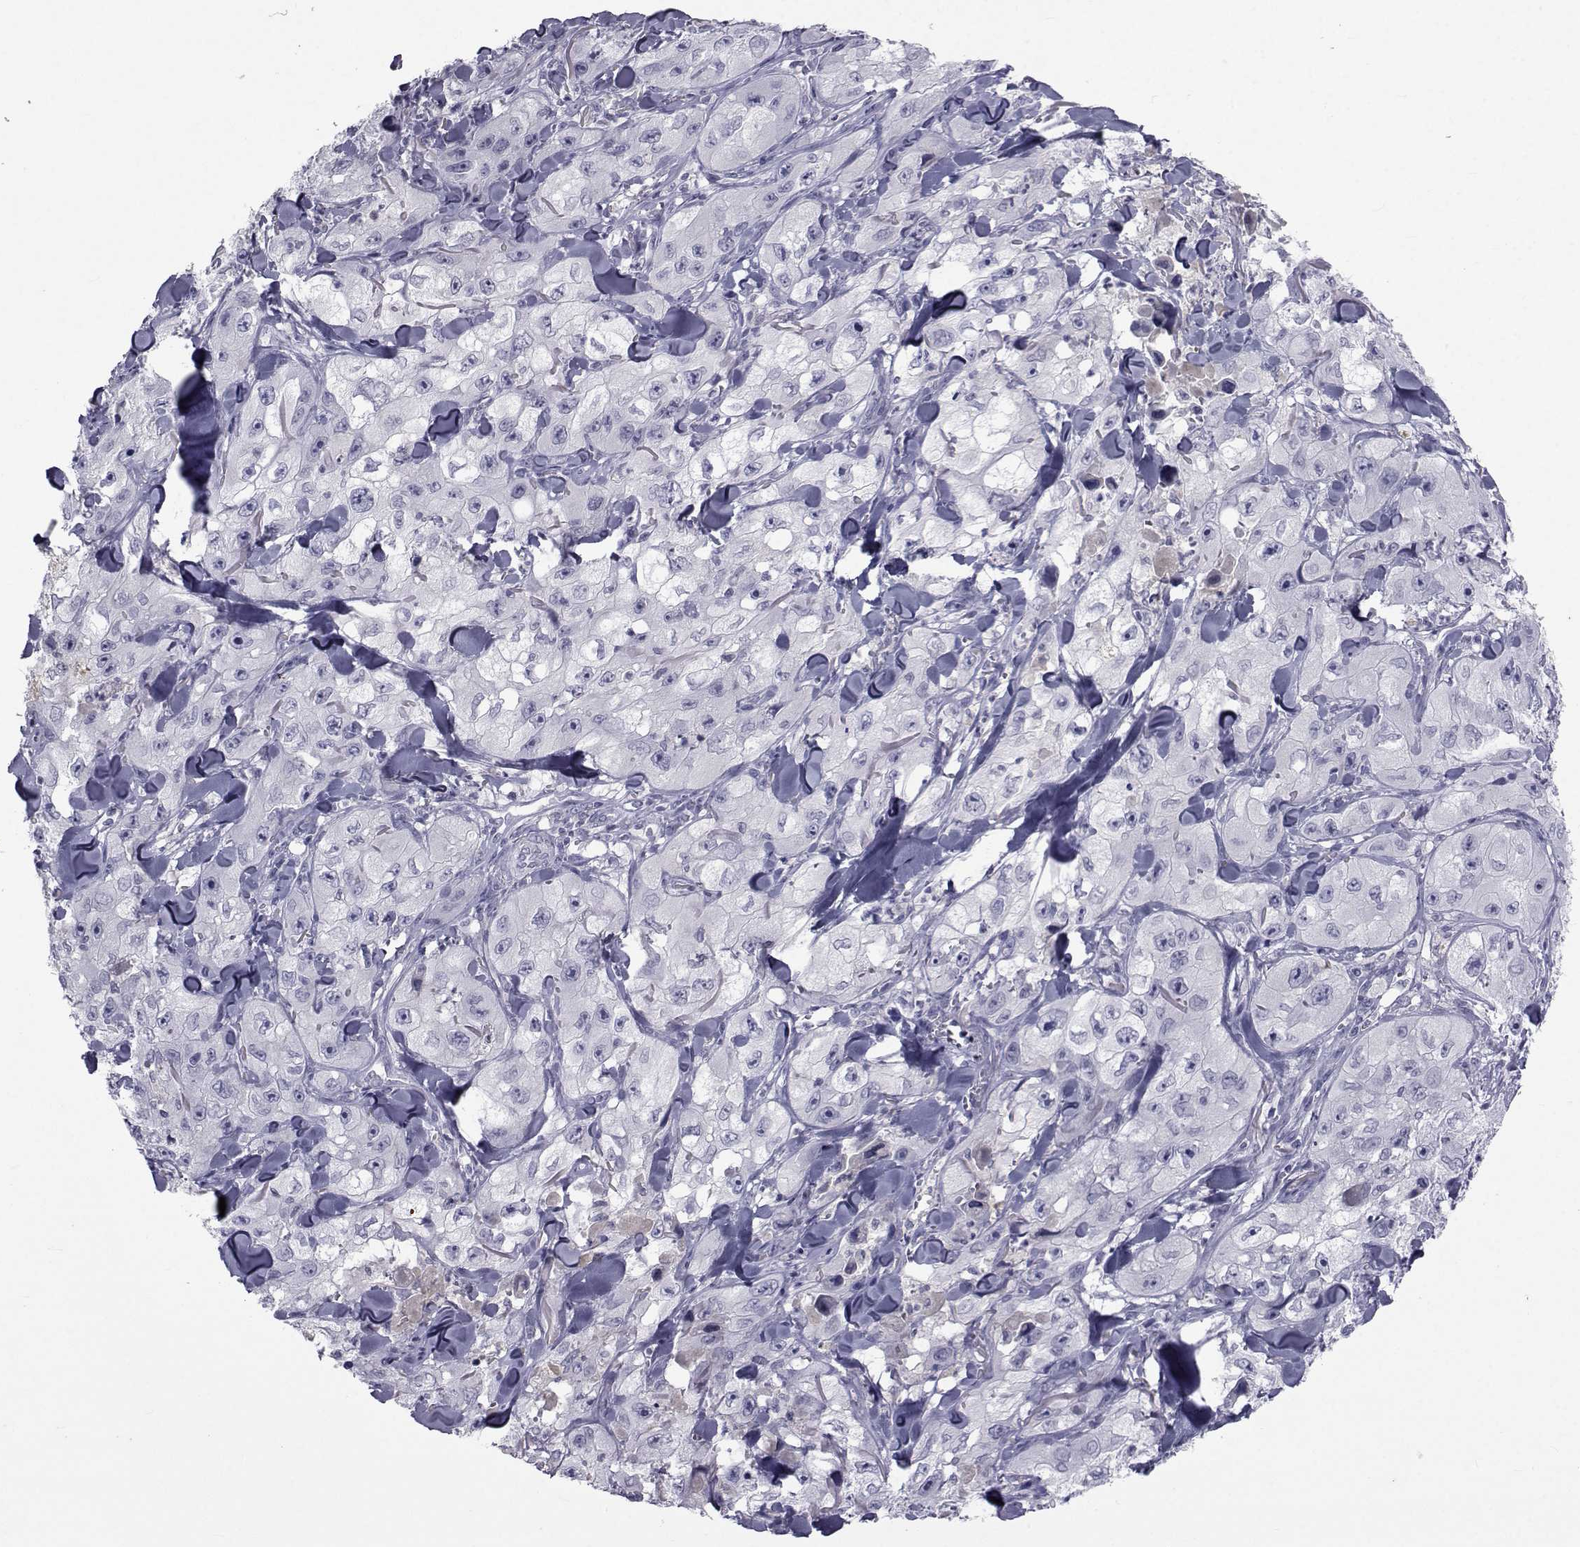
{"staining": {"intensity": "negative", "quantity": "none", "location": "none"}, "tissue": "skin cancer", "cell_type": "Tumor cells", "image_type": "cancer", "snomed": [{"axis": "morphology", "description": "Squamous cell carcinoma, NOS"}, {"axis": "topography", "description": "Skin"}, {"axis": "topography", "description": "Subcutis"}], "caption": "This micrograph is of squamous cell carcinoma (skin) stained with immunohistochemistry to label a protein in brown with the nuclei are counter-stained blue. There is no positivity in tumor cells.", "gene": "PAX2", "patient": {"sex": "male", "age": 73}}